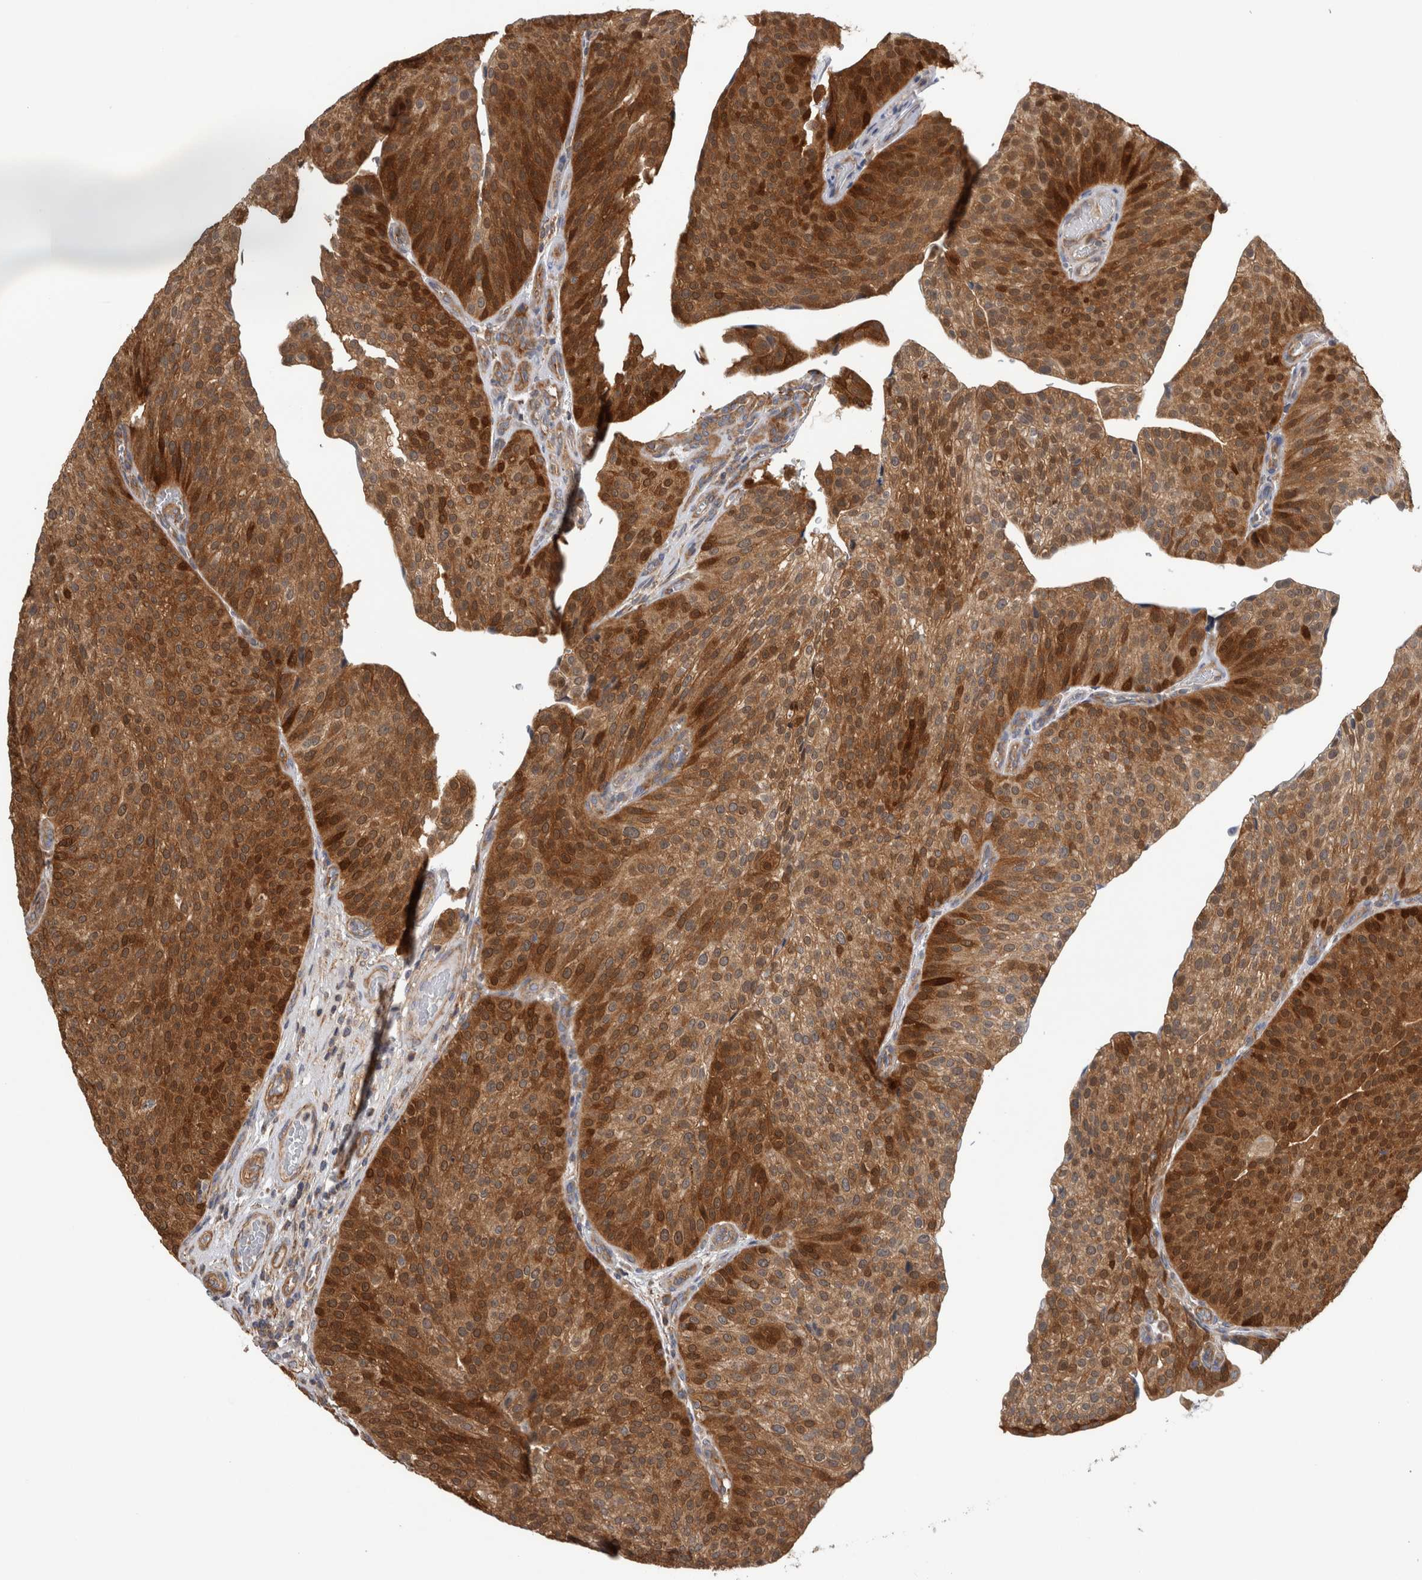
{"staining": {"intensity": "moderate", "quantity": ">75%", "location": "cytoplasmic/membranous,nuclear"}, "tissue": "urothelial cancer", "cell_type": "Tumor cells", "image_type": "cancer", "snomed": [{"axis": "morphology", "description": "Normal tissue, NOS"}, {"axis": "morphology", "description": "Urothelial carcinoma, Low grade"}, {"axis": "topography", "description": "Smooth muscle"}, {"axis": "topography", "description": "Urinary bladder"}], "caption": "Protein expression analysis of urothelial cancer reveals moderate cytoplasmic/membranous and nuclear positivity in about >75% of tumor cells. Immunohistochemistry stains the protein of interest in brown and the nuclei are stained blue.", "gene": "SFXN2", "patient": {"sex": "male", "age": 60}}